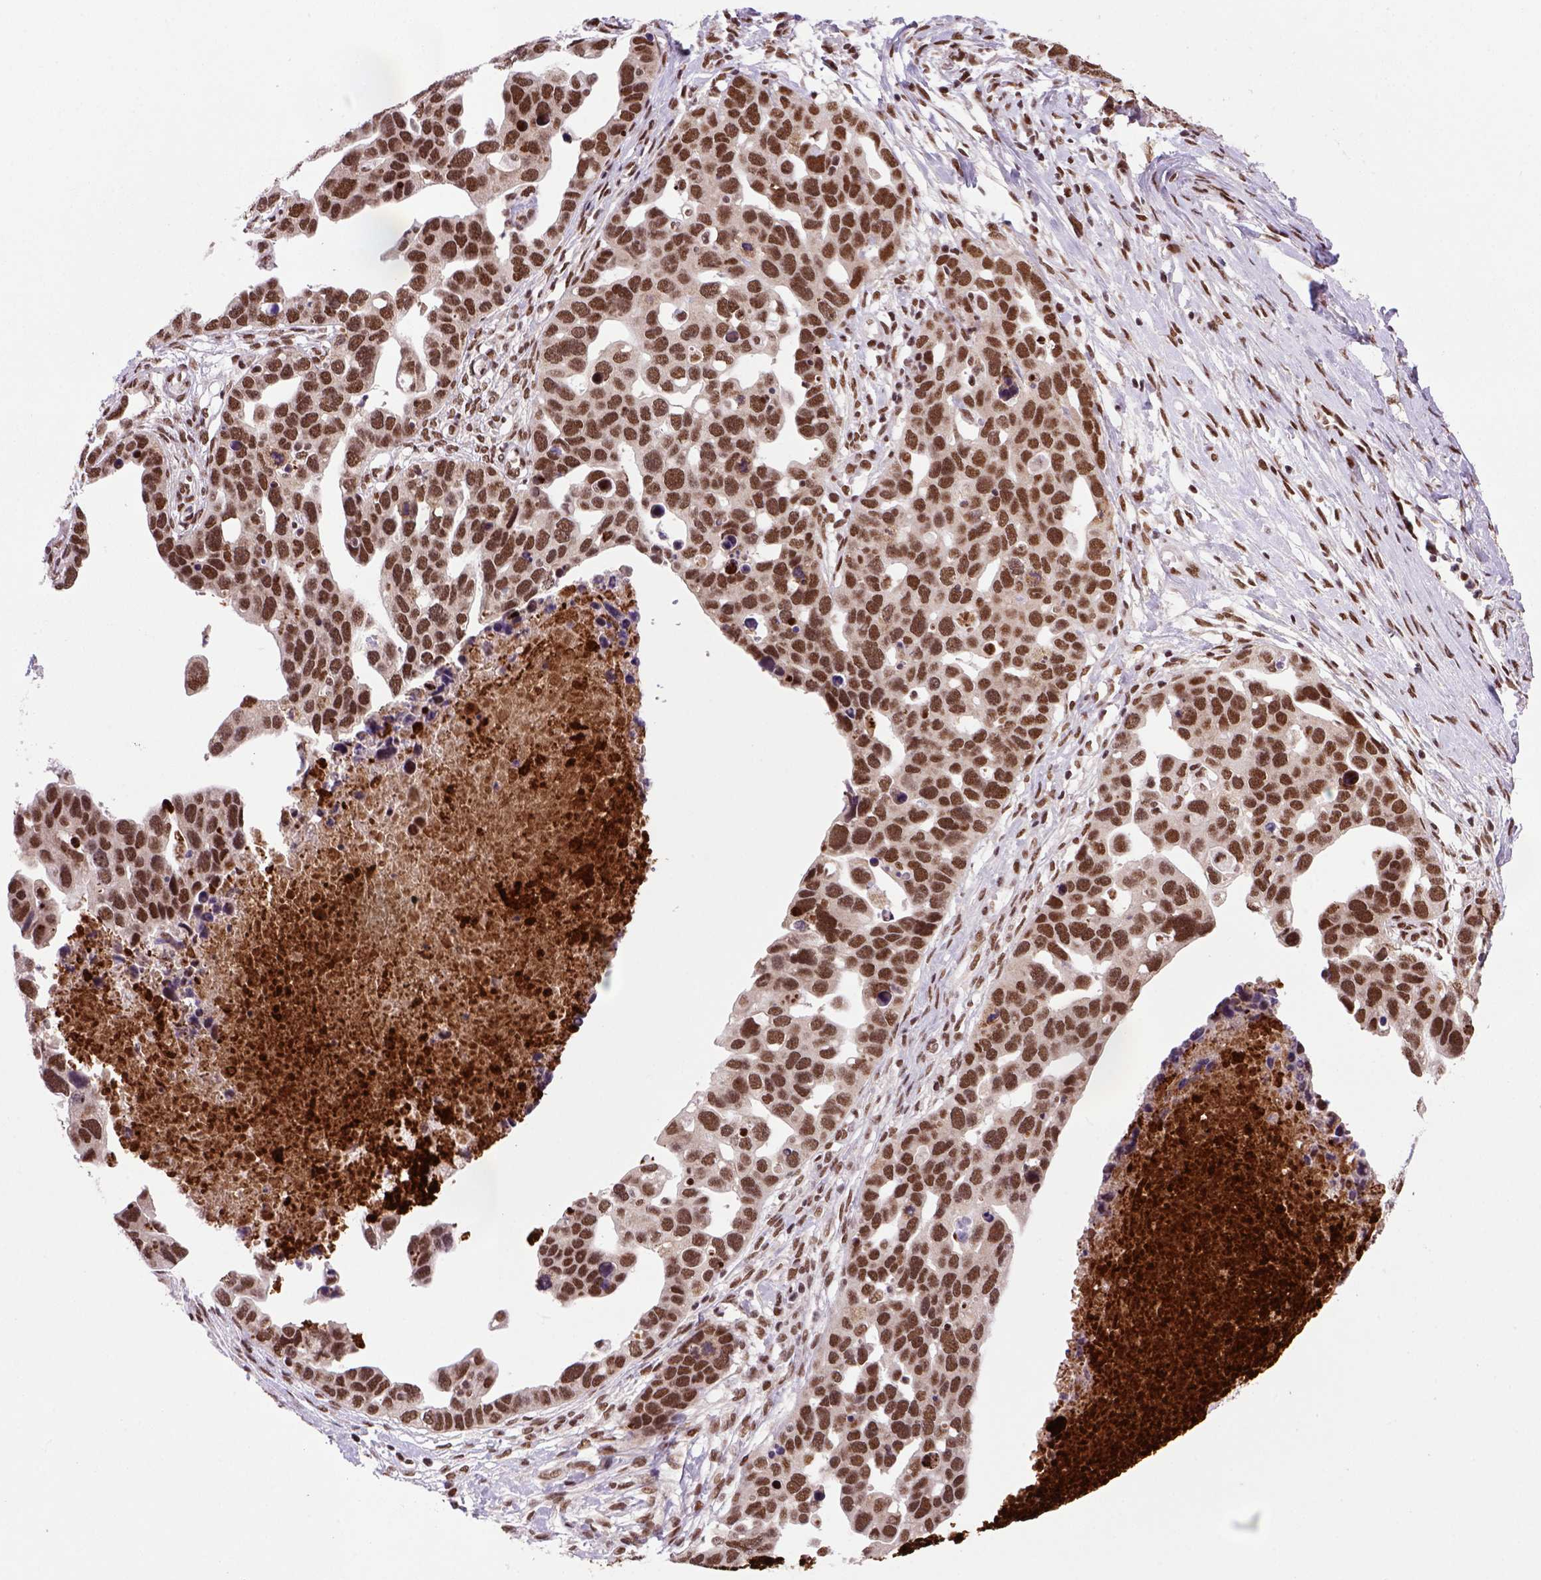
{"staining": {"intensity": "moderate", "quantity": ">75%", "location": "nuclear"}, "tissue": "ovarian cancer", "cell_type": "Tumor cells", "image_type": "cancer", "snomed": [{"axis": "morphology", "description": "Cystadenocarcinoma, serous, NOS"}, {"axis": "topography", "description": "Ovary"}], "caption": "Immunohistochemistry (IHC) micrograph of human ovarian cancer stained for a protein (brown), which reveals medium levels of moderate nuclear positivity in approximately >75% of tumor cells.", "gene": "NSMCE2", "patient": {"sex": "female", "age": 54}}